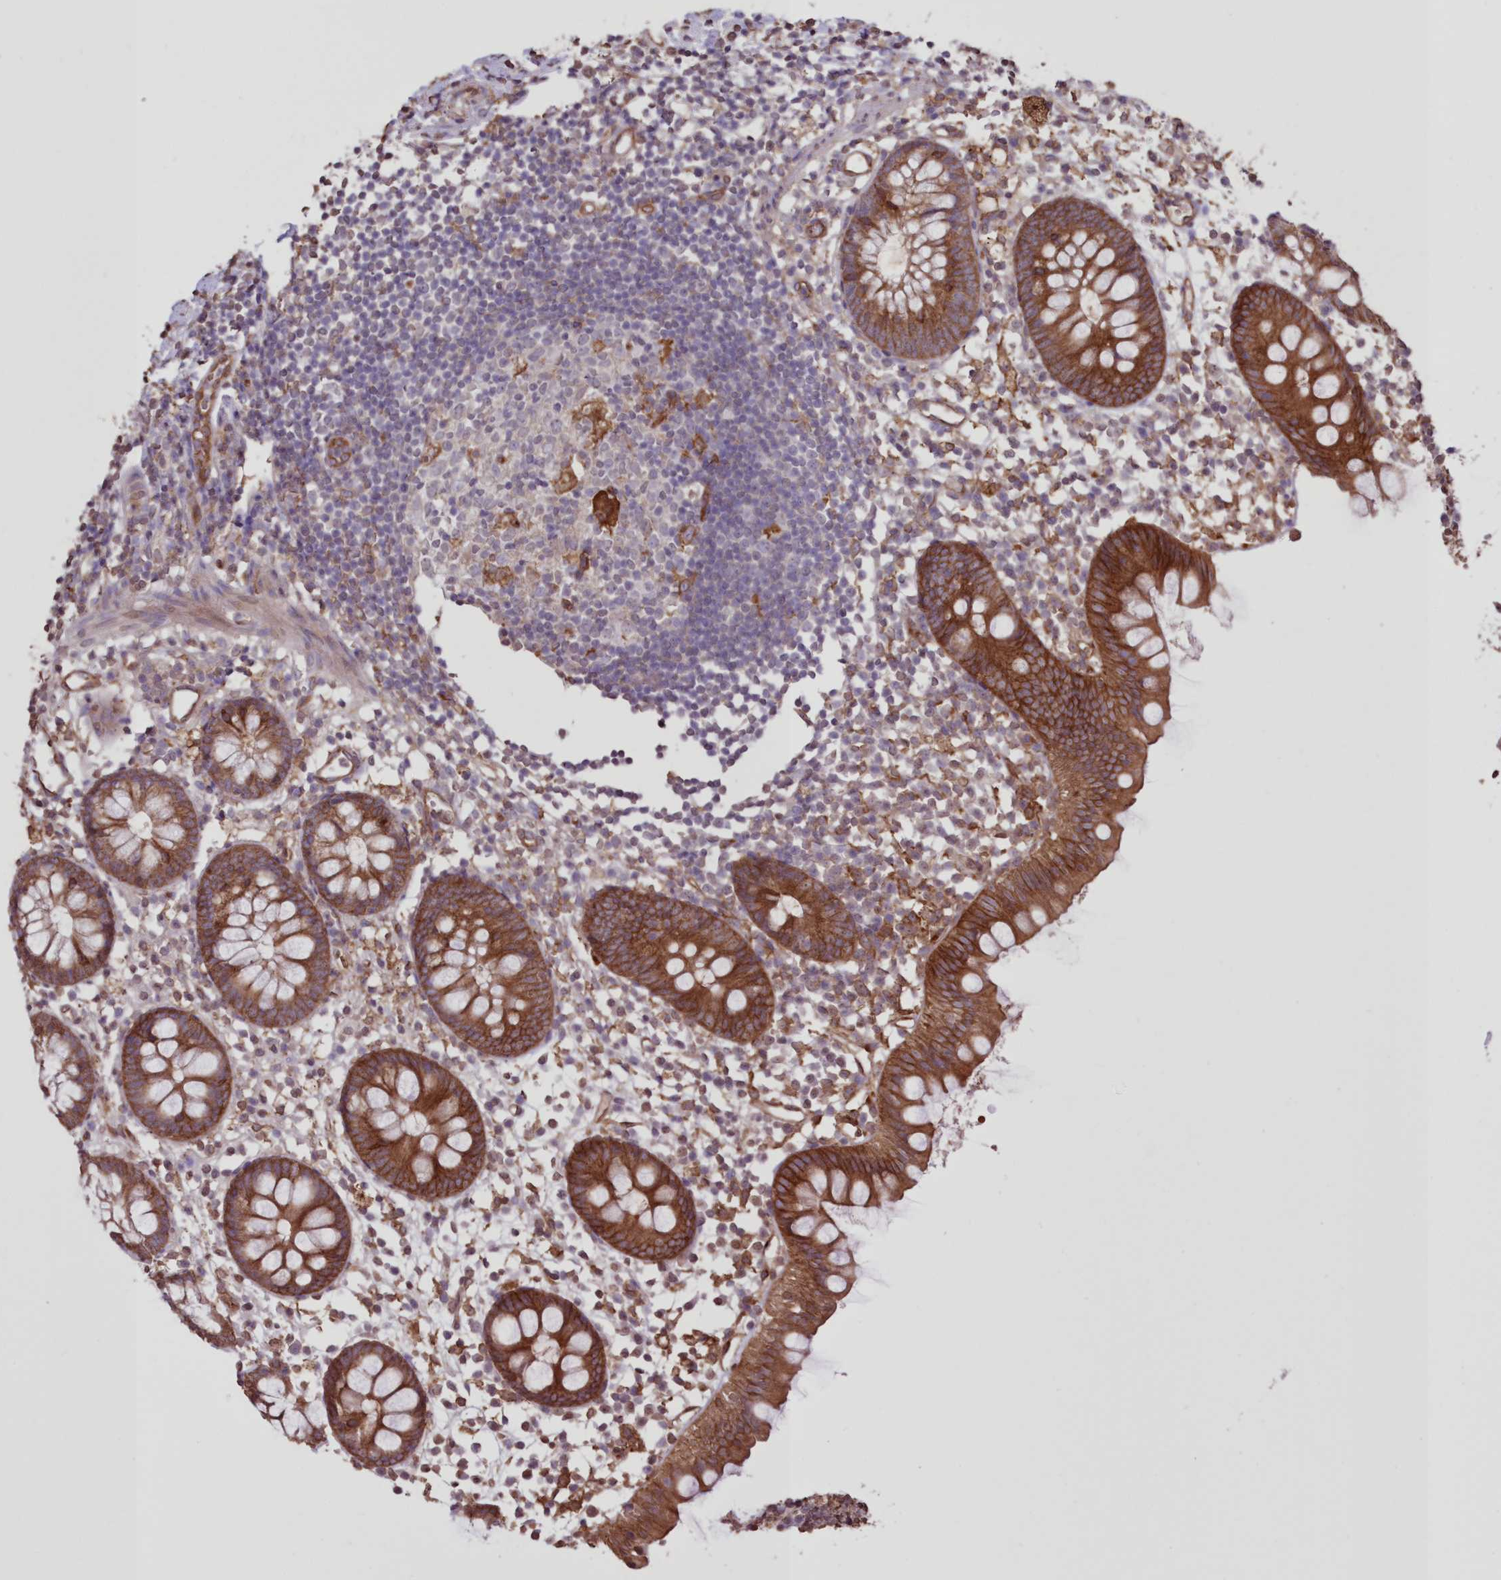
{"staining": {"intensity": "strong", "quantity": ">75%", "location": "cytoplasmic/membranous"}, "tissue": "appendix", "cell_type": "Glandular cells", "image_type": "normal", "snomed": [{"axis": "morphology", "description": "Normal tissue, NOS"}, {"axis": "topography", "description": "Appendix"}], "caption": "IHC (DAB) staining of normal appendix displays strong cytoplasmic/membranous protein expression in about >75% of glandular cells. Using DAB (brown) and hematoxylin (blue) stains, captured at high magnification using brightfield microscopy.", "gene": "FCHO2", "patient": {"sex": "female", "age": 20}}